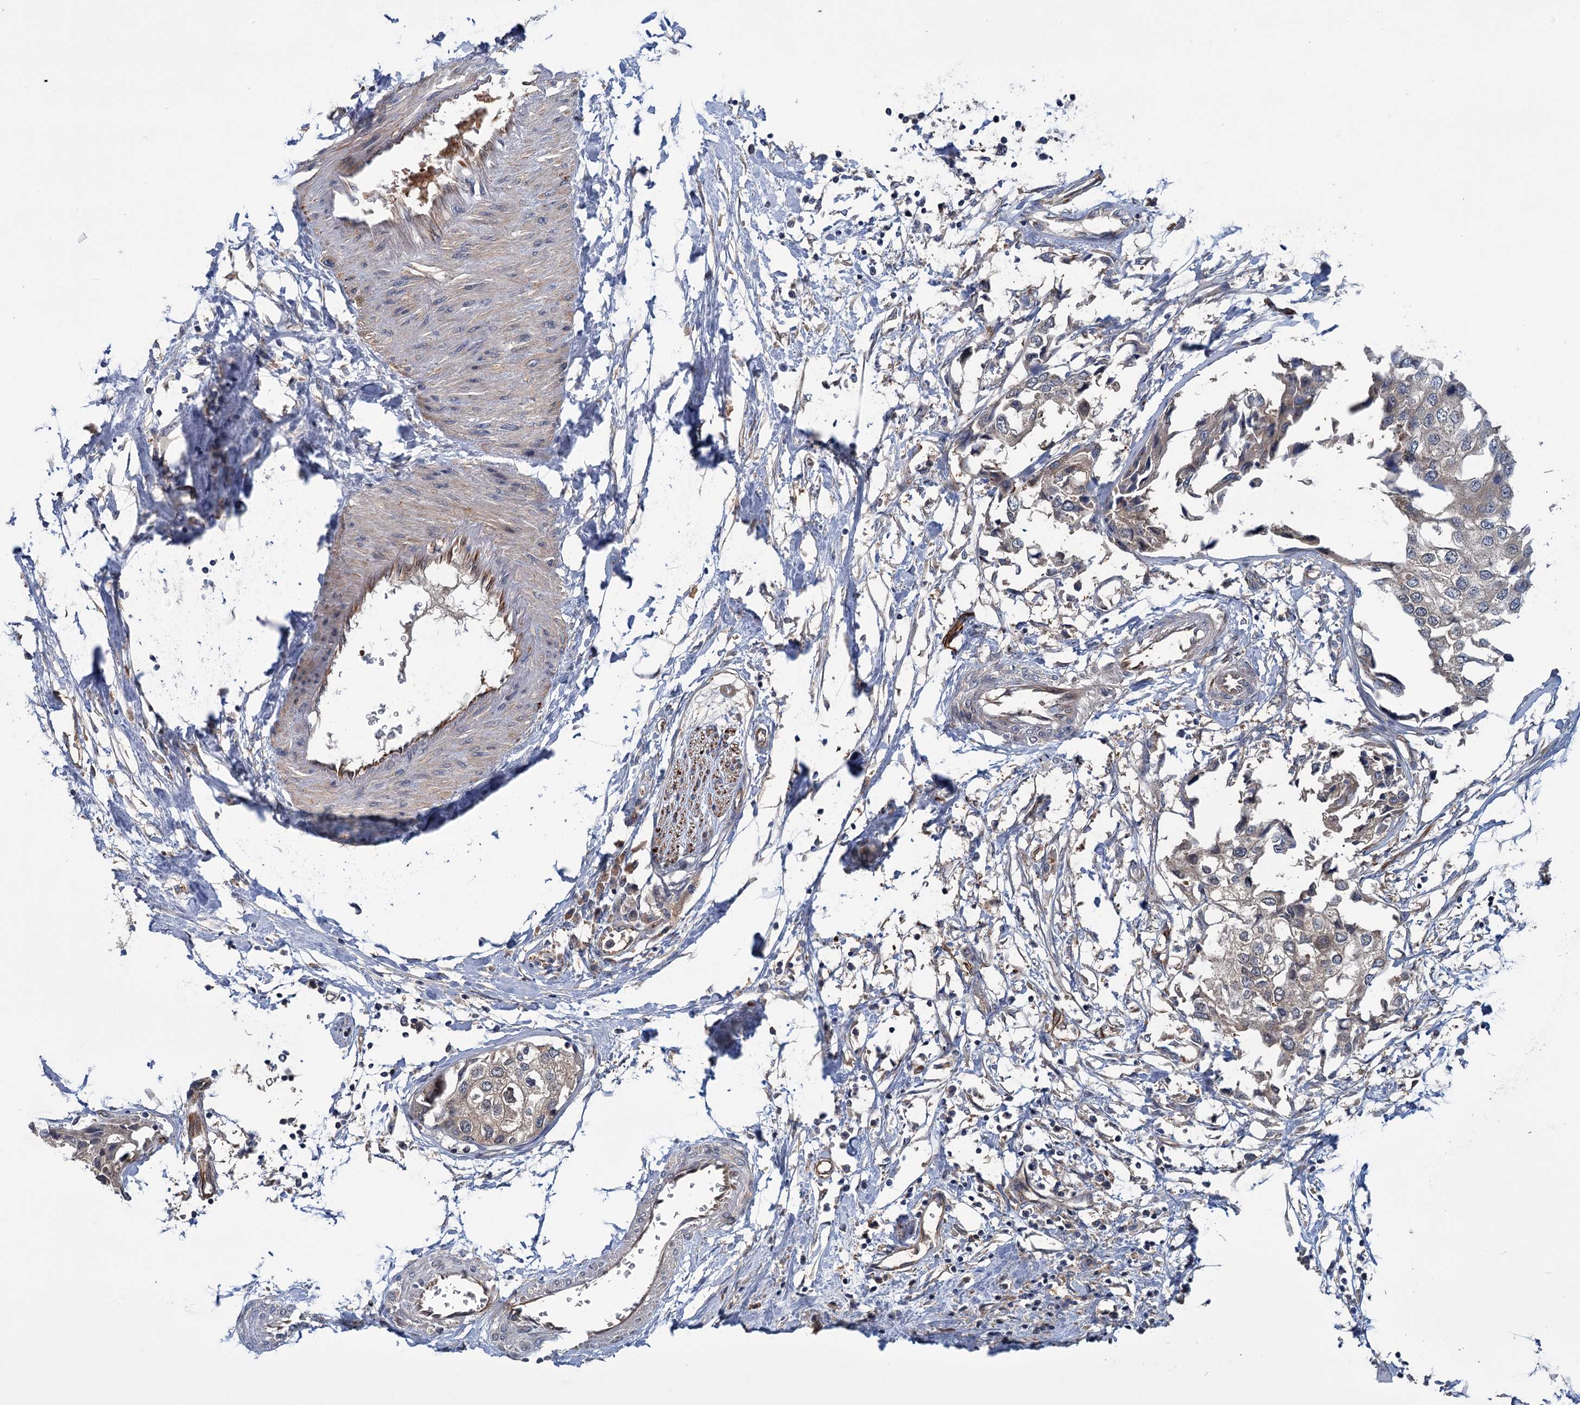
{"staining": {"intensity": "negative", "quantity": "none", "location": "none"}, "tissue": "urothelial cancer", "cell_type": "Tumor cells", "image_type": "cancer", "snomed": [{"axis": "morphology", "description": "Urothelial carcinoma, High grade"}, {"axis": "topography", "description": "Urinary bladder"}], "caption": "Urothelial cancer stained for a protein using immunohistochemistry (IHC) displays no positivity tumor cells.", "gene": "PKN2", "patient": {"sex": "male", "age": 64}}